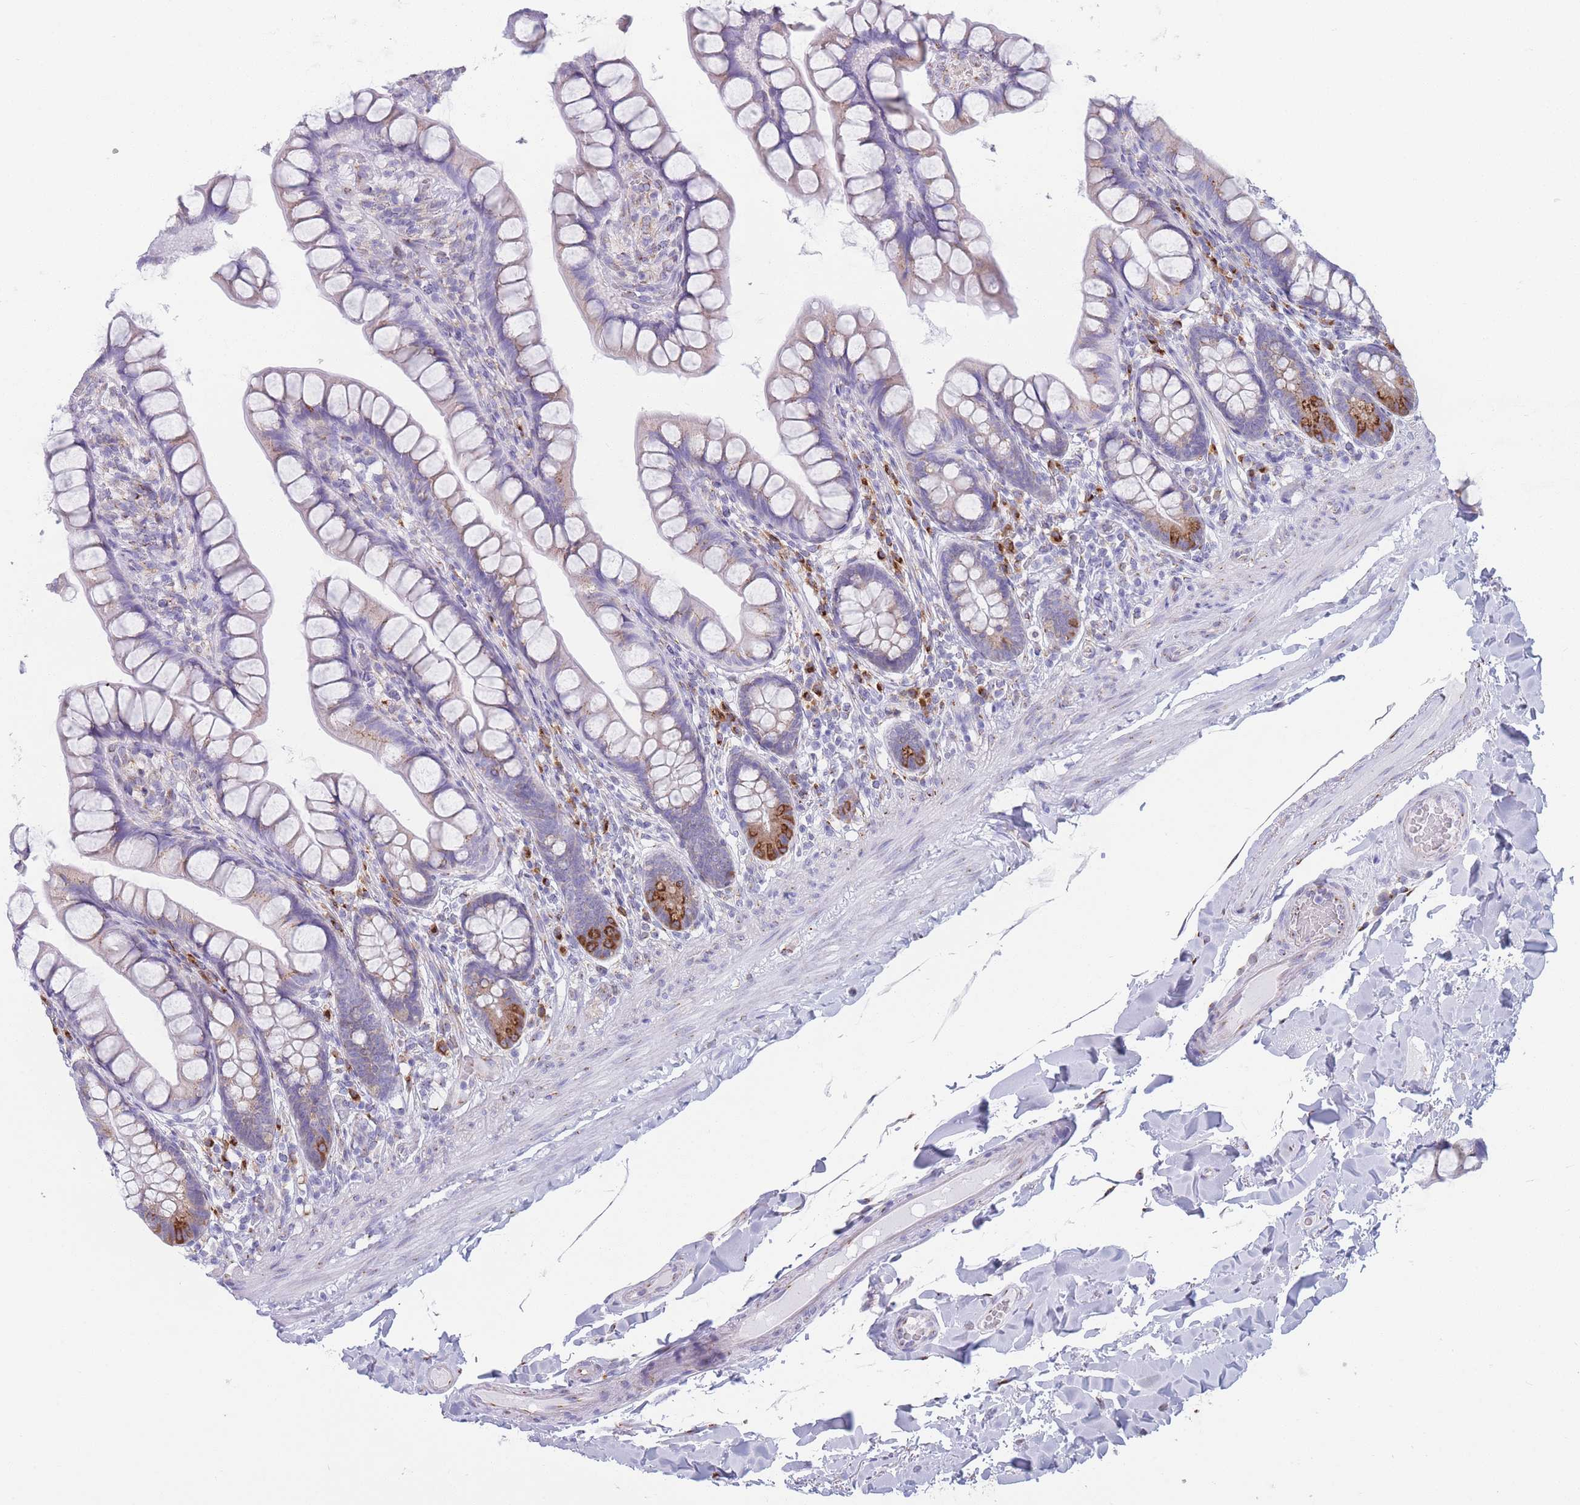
{"staining": {"intensity": "strong", "quantity": ">75%", "location": "cytoplasmic/membranous"}, "tissue": "small intestine", "cell_type": "Glandular cells", "image_type": "normal", "snomed": [{"axis": "morphology", "description": "Normal tissue, NOS"}, {"axis": "topography", "description": "Small intestine"}], "caption": "Normal small intestine displays strong cytoplasmic/membranous positivity in about >75% of glandular cells, visualized by immunohistochemistry.", "gene": "MRPL30", "patient": {"sex": "male", "age": 70}}